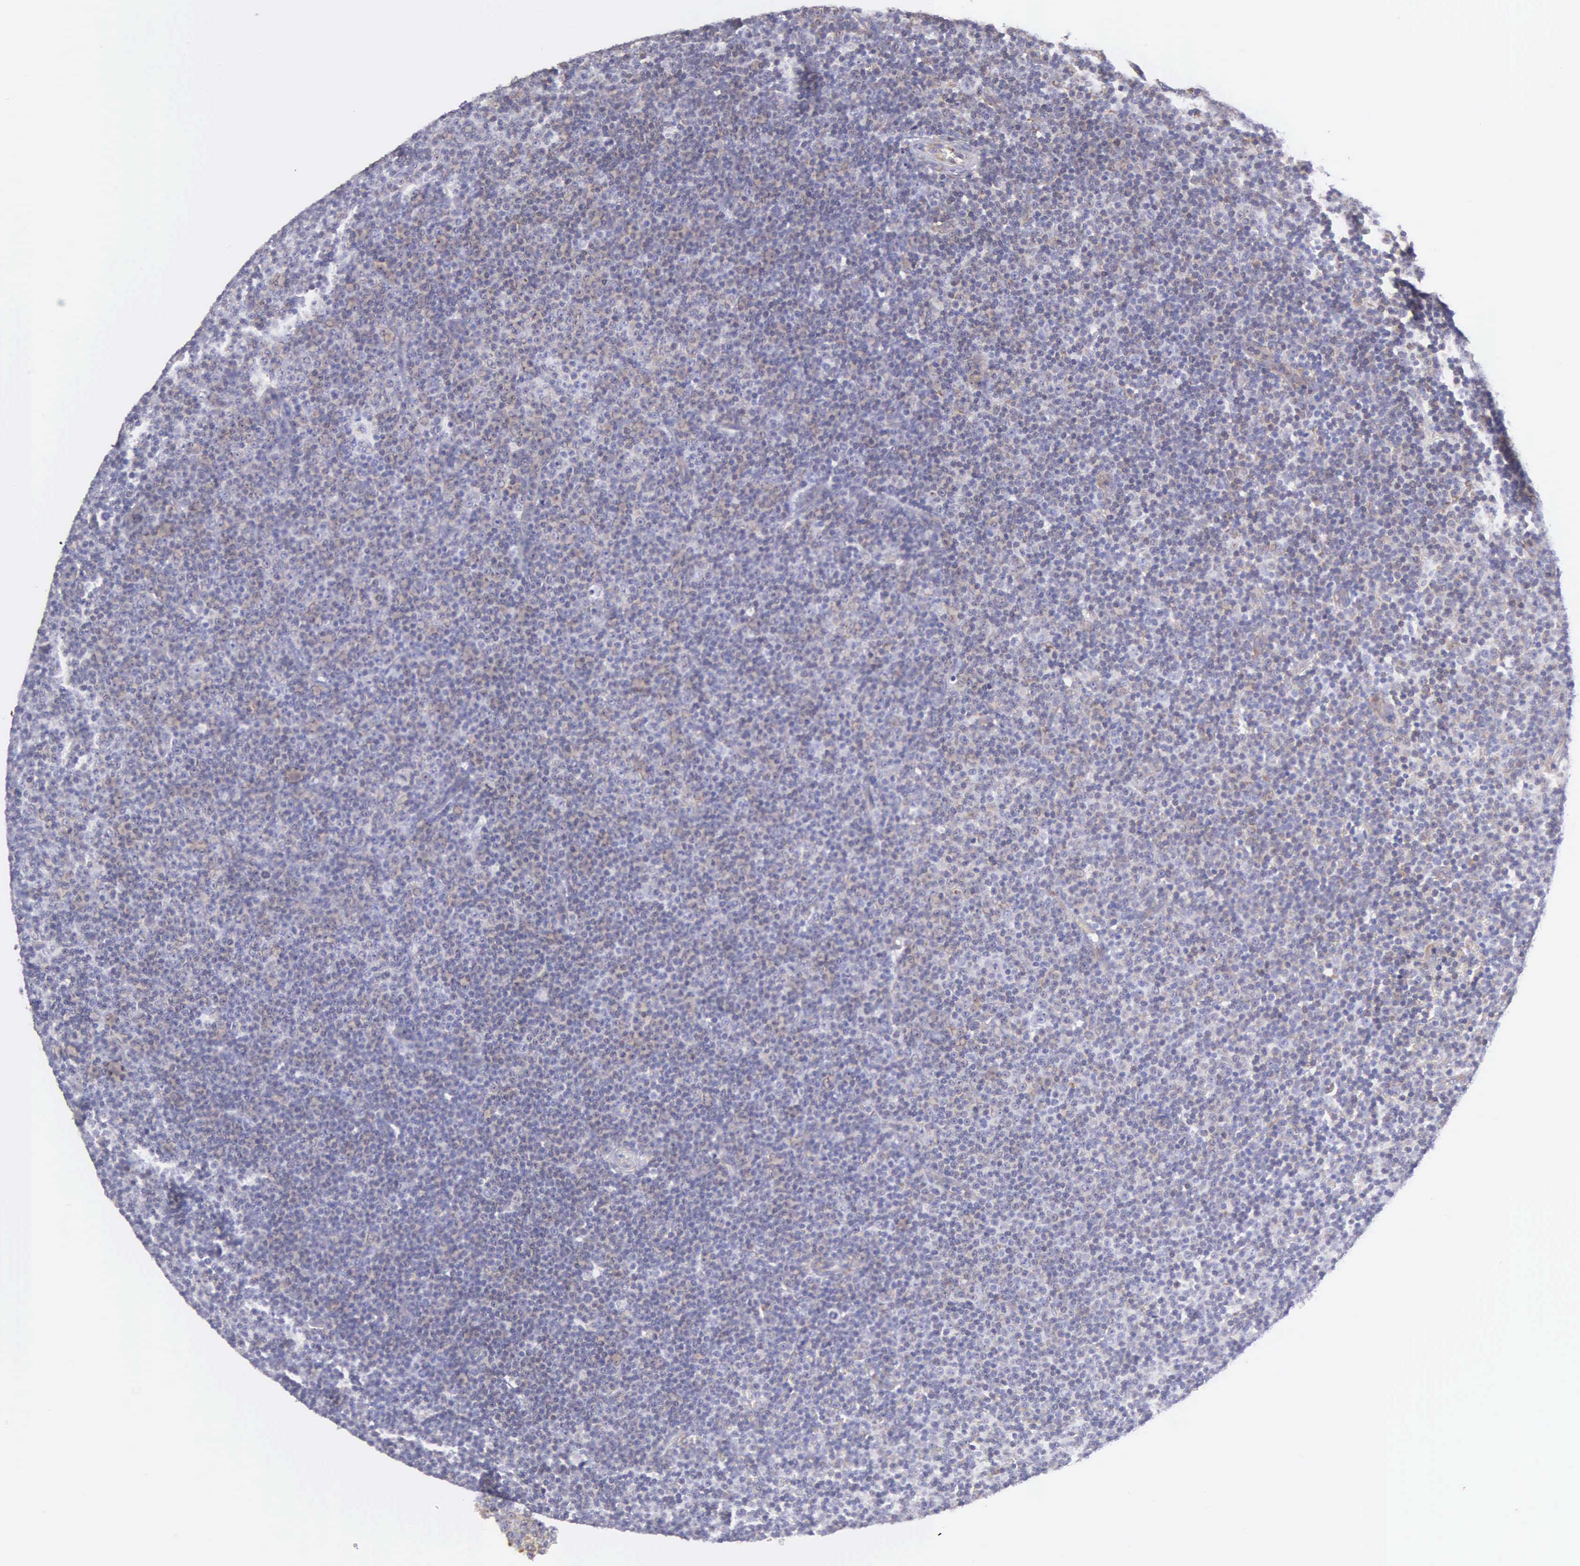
{"staining": {"intensity": "weak", "quantity": "<25%", "location": "cytoplasmic/membranous"}, "tissue": "lymphoma", "cell_type": "Tumor cells", "image_type": "cancer", "snomed": [{"axis": "morphology", "description": "Malignant lymphoma, non-Hodgkin's type, Low grade"}, {"axis": "topography", "description": "Lymph node"}], "caption": "DAB (3,3'-diaminobenzidine) immunohistochemical staining of human malignant lymphoma, non-Hodgkin's type (low-grade) shows no significant positivity in tumor cells.", "gene": "CKAP4", "patient": {"sex": "male", "age": 57}}